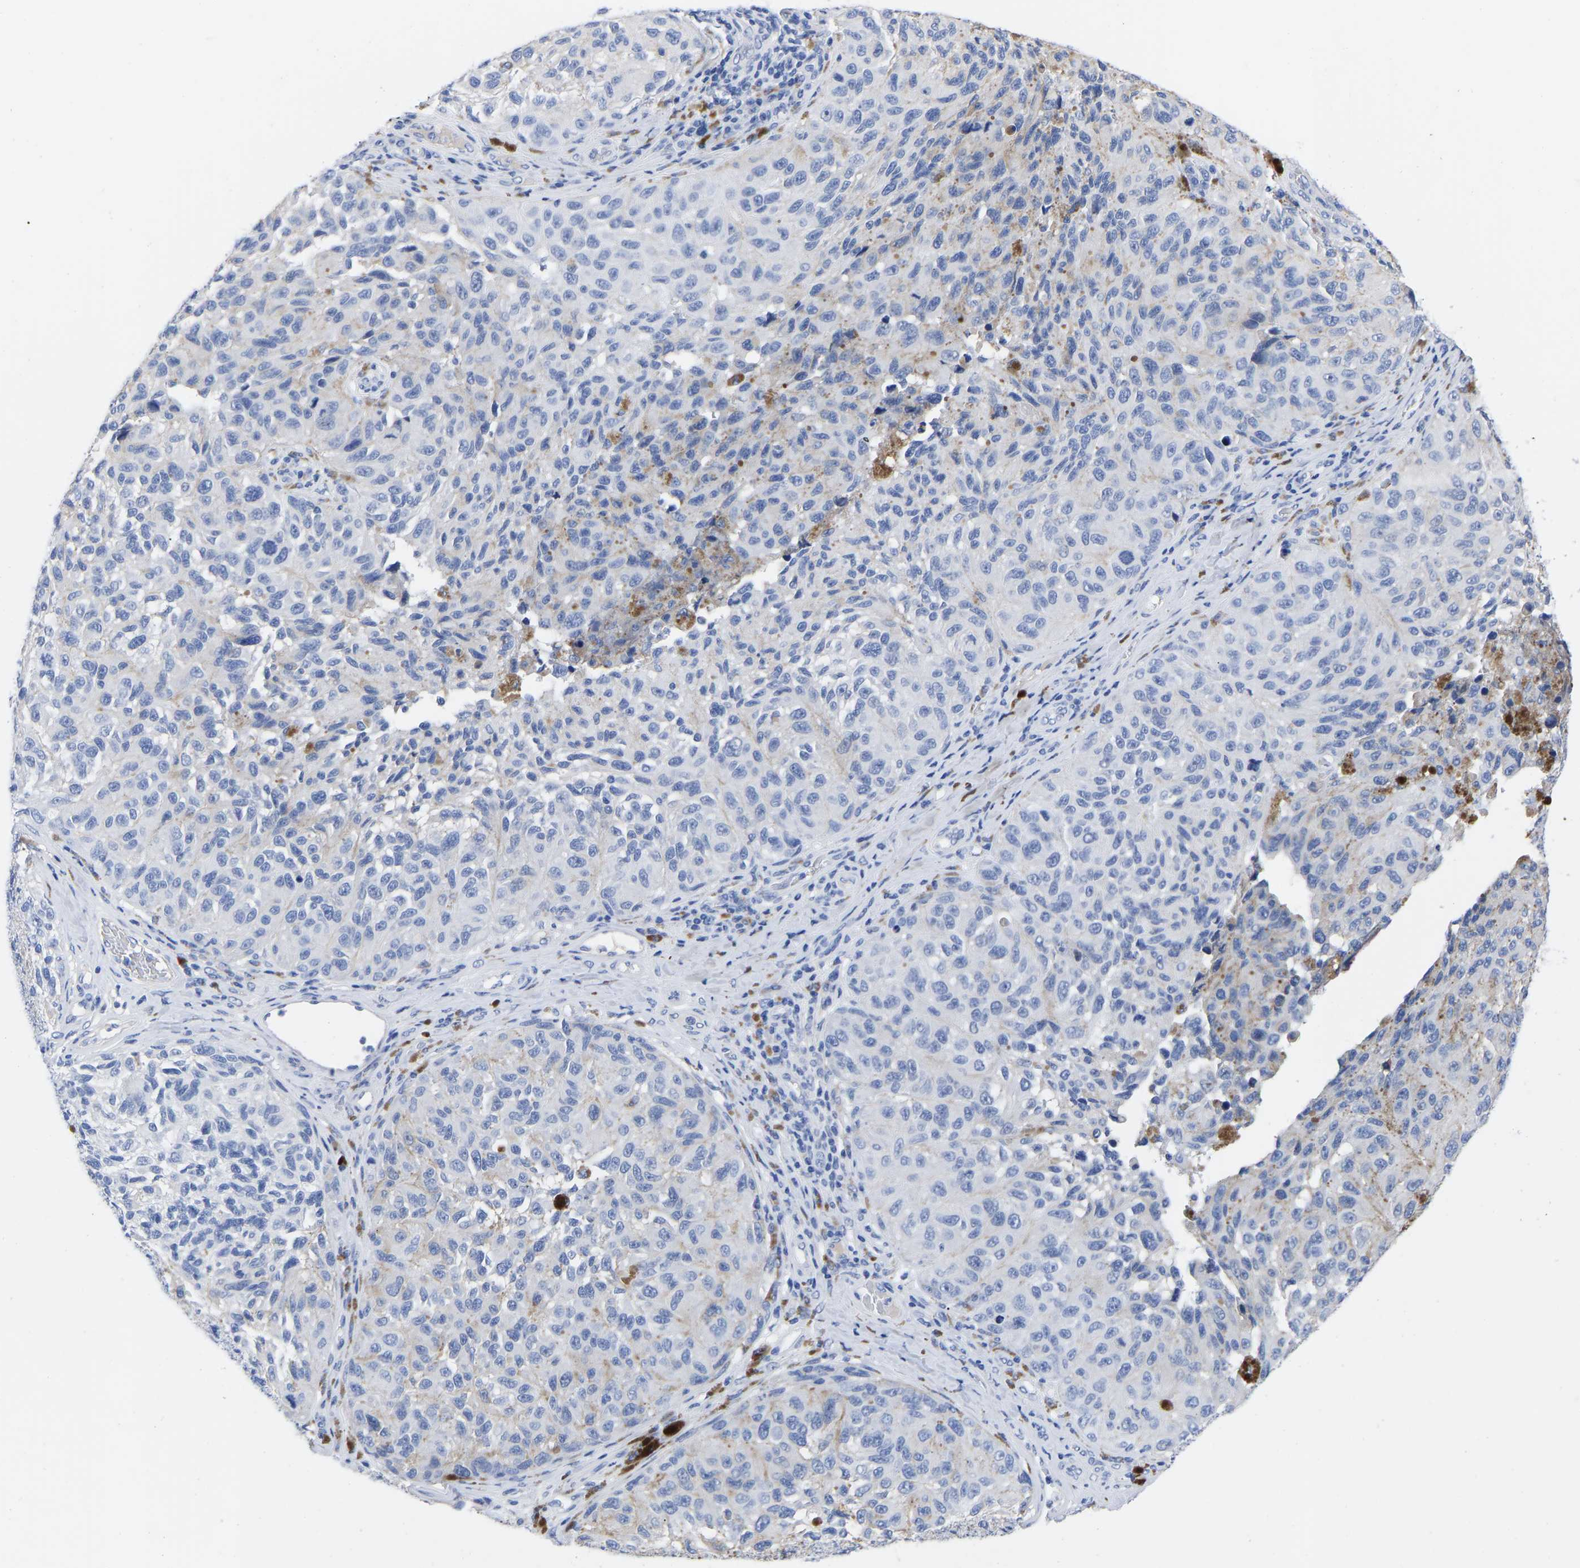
{"staining": {"intensity": "negative", "quantity": "none", "location": "none"}, "tissue": "melanoma", "cell_type": "Tumor cells", "image_type": "cancer", "snomed": [{"axis": "morphology", "description": "Malignant melanoma, NOS"}, {"axis": "topography", "description": "Skin"}], "caption": "DAB (3,3'-diaminobenzidine) immunohistochemical staining of malignant melanoma exhibits no significant expression in tumor cells.", "gene": "GPA33", "patient": {"sex": "female", "age": 73}}